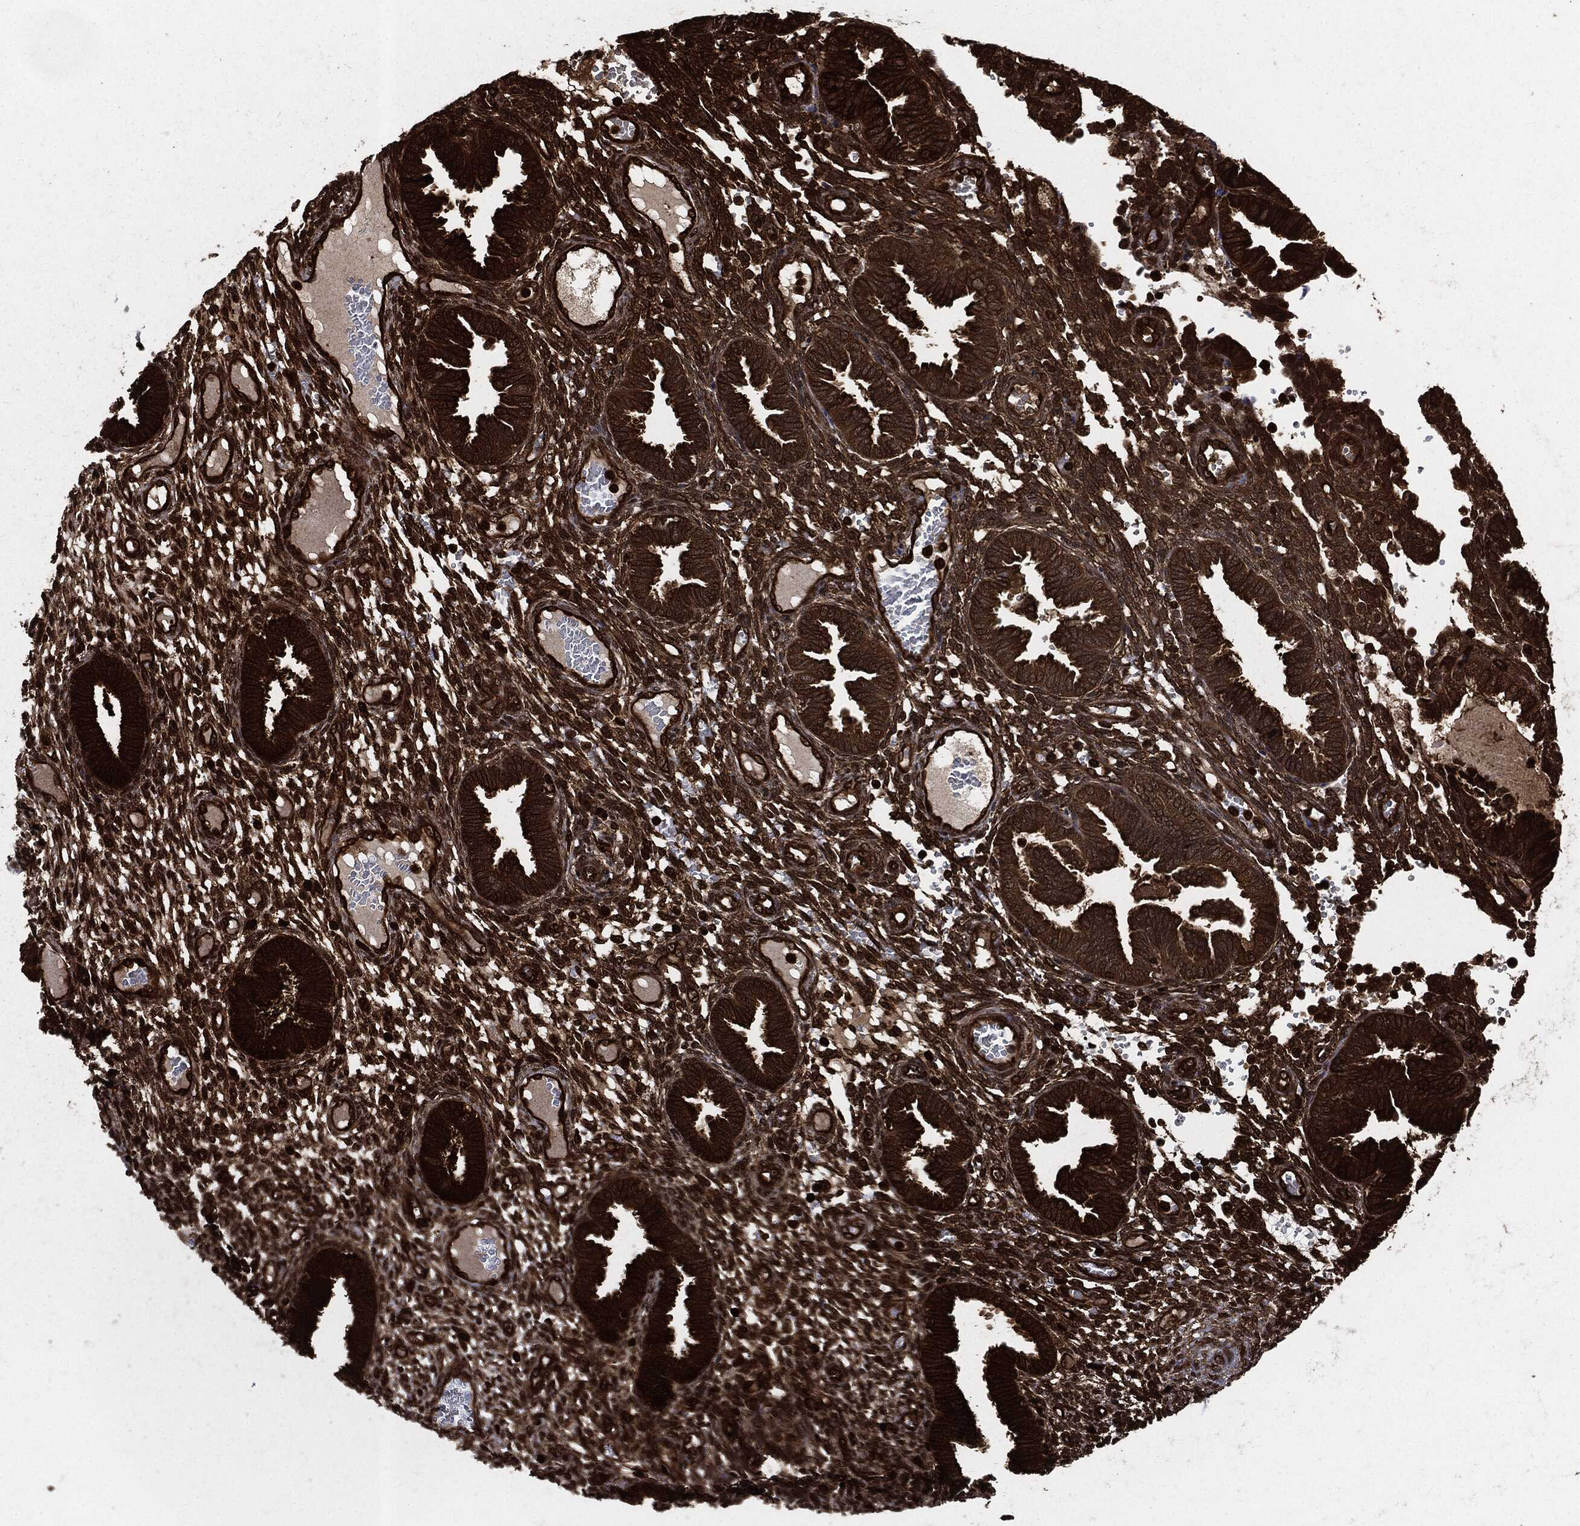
{"staining": {"intensity": "strong", "quantity": ">75%", "location": "cytoplasmic/membranous"}, "tissue": "endometrium", "cell_type": "Cells in endometrial stroma", "image_type": "normal", "snomed": [{"axis": "morphology", "description": "Normal tissue, NOS"}, {"axis": "topography", "description": "Endometrium"}], "caption": "Immunohistochemistry (IHC) histopathology image of benign human endometrium stained for a protein (brown), which exhibits high levels of strong cytoplasmic/membranous expression in approximately >75% of cells in endometrial stroma.", "gene": "YWHAB", "patient": {"sex": "female", "age": 42}}